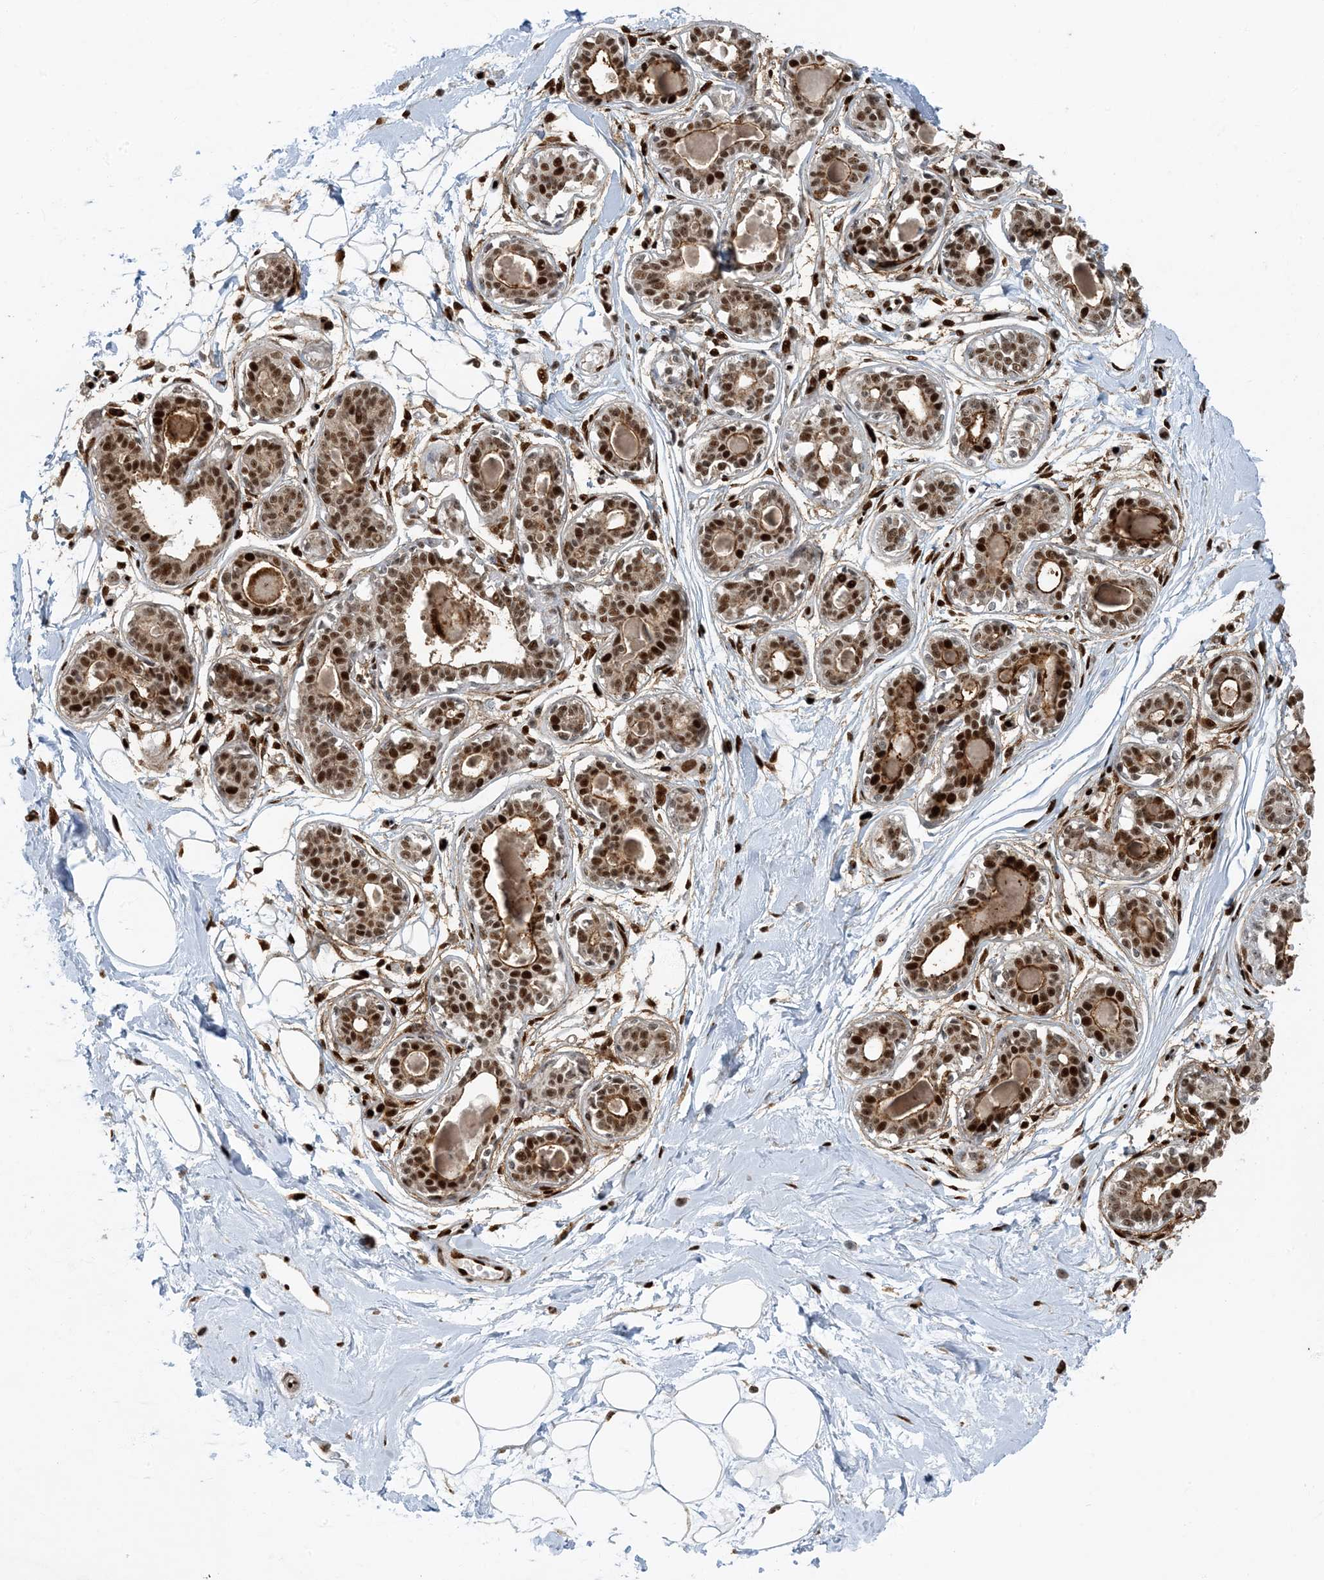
{"staining": {"intensity": "strong", "quantity": ">75%", "location": "nuclear"}, "tissue": "breast", "cell_type": "Adipocytes", "image_type": "normal", "snomed": [{"axis": "morphology", "description": "Normal tissue, NOS"}, {"axis": "topography", "description": "Breast"}], "caption": "Normal breast shows strong nuclear positivity in about >75% of adipocytes Nuclei are stained in blue..", "gene": "MBD1", "patient": {"sex": "female", "age": 45}}